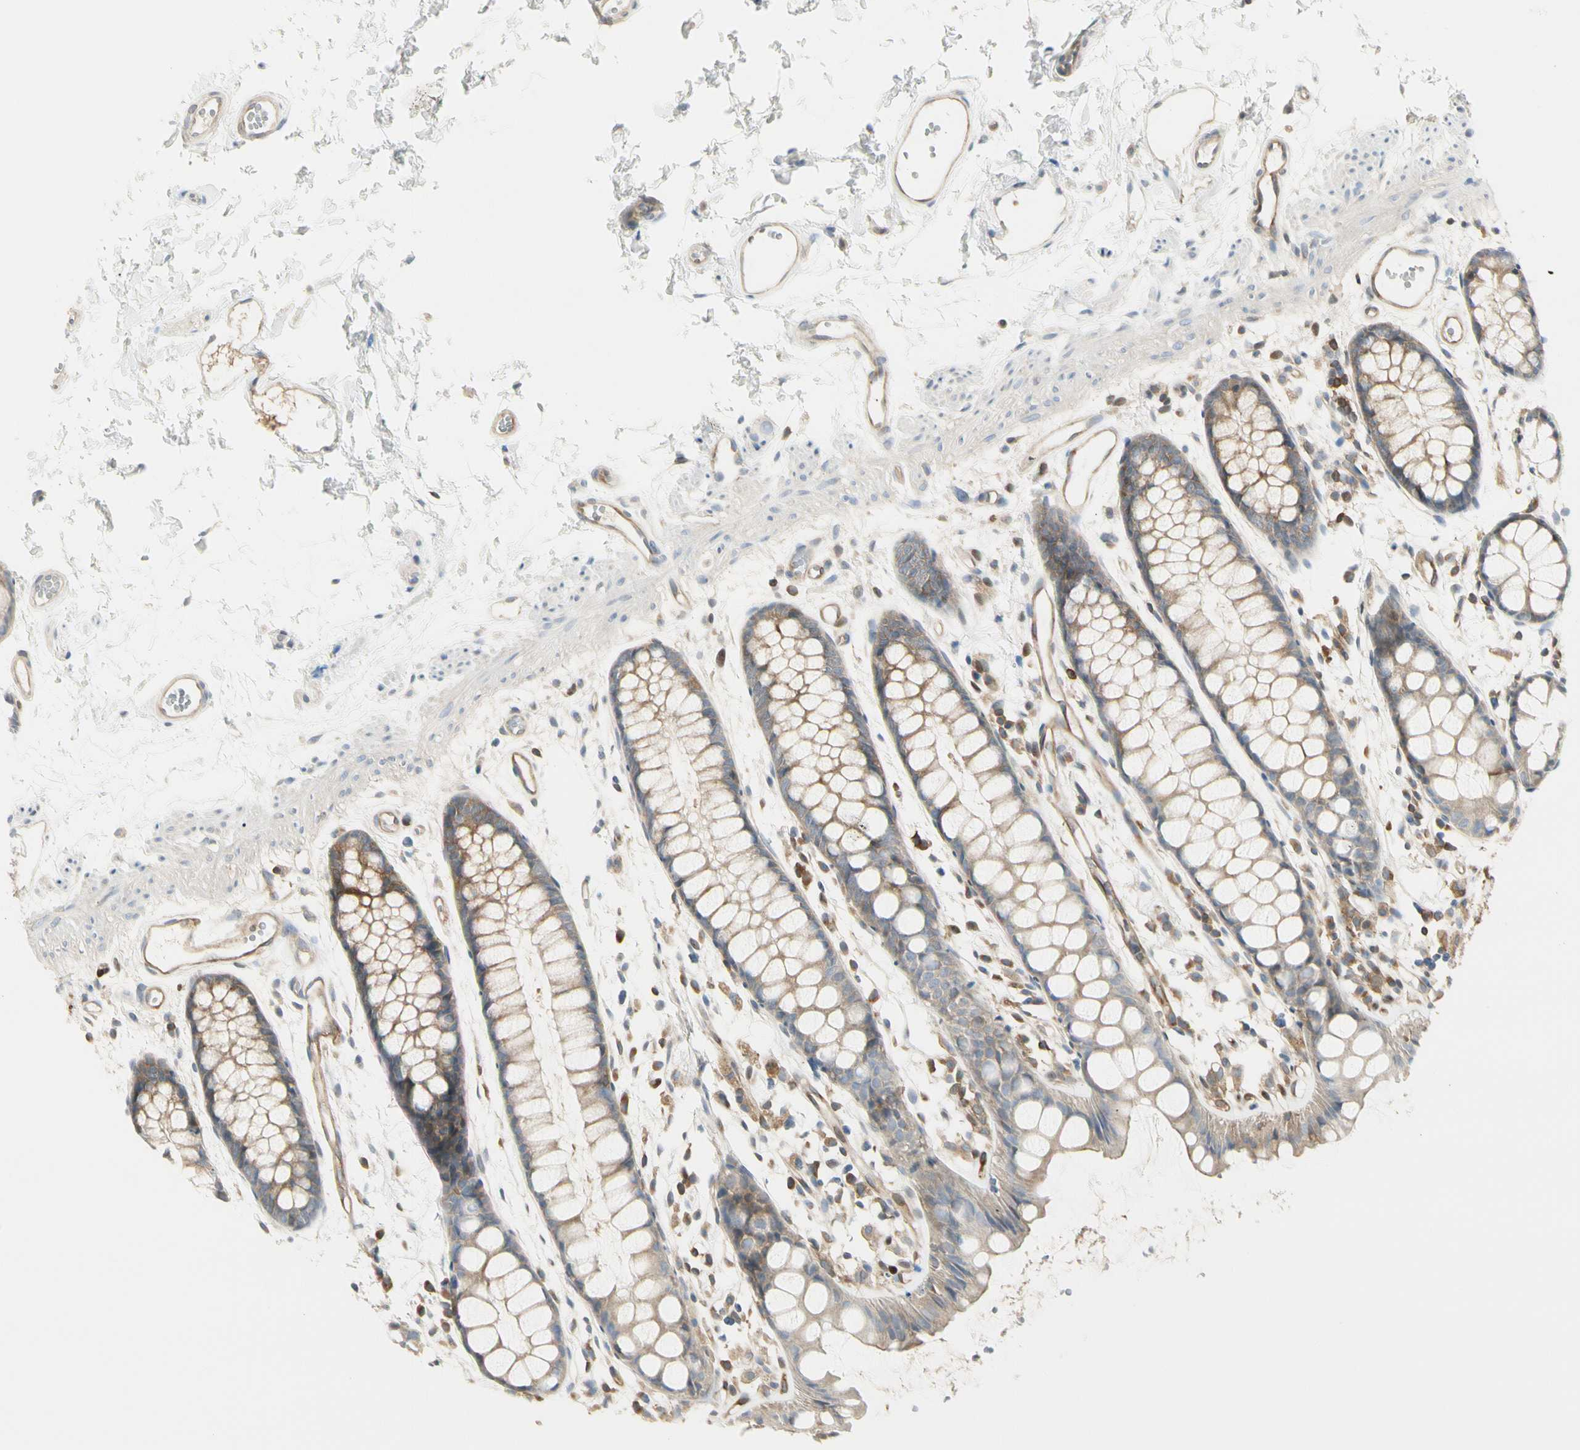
{"staining": {"intensity": "moderate", "quantity": ">75%", "location": "cytoplasmic/membranous"}, "tissue": "rectum", "cell_type": "Glandular cells", "image_type": "normal", "snomed": [{"axis": "morphology", "description": "Normal tissue, NOS"}, {"axis": "topography", "description": "Rectum"}], "caption": "Benign rectum shows moderate cytoplasmic/membranous staining in approximately >75% of glandular cells, visualized by immunohistochemistry. The staining was performed using DAB, with brown indicating positive protein expression. Nuclei are stained blue with hematoxylin.", "gene": "NFKB2", "patient": {"sex": "female", "age": 66}}